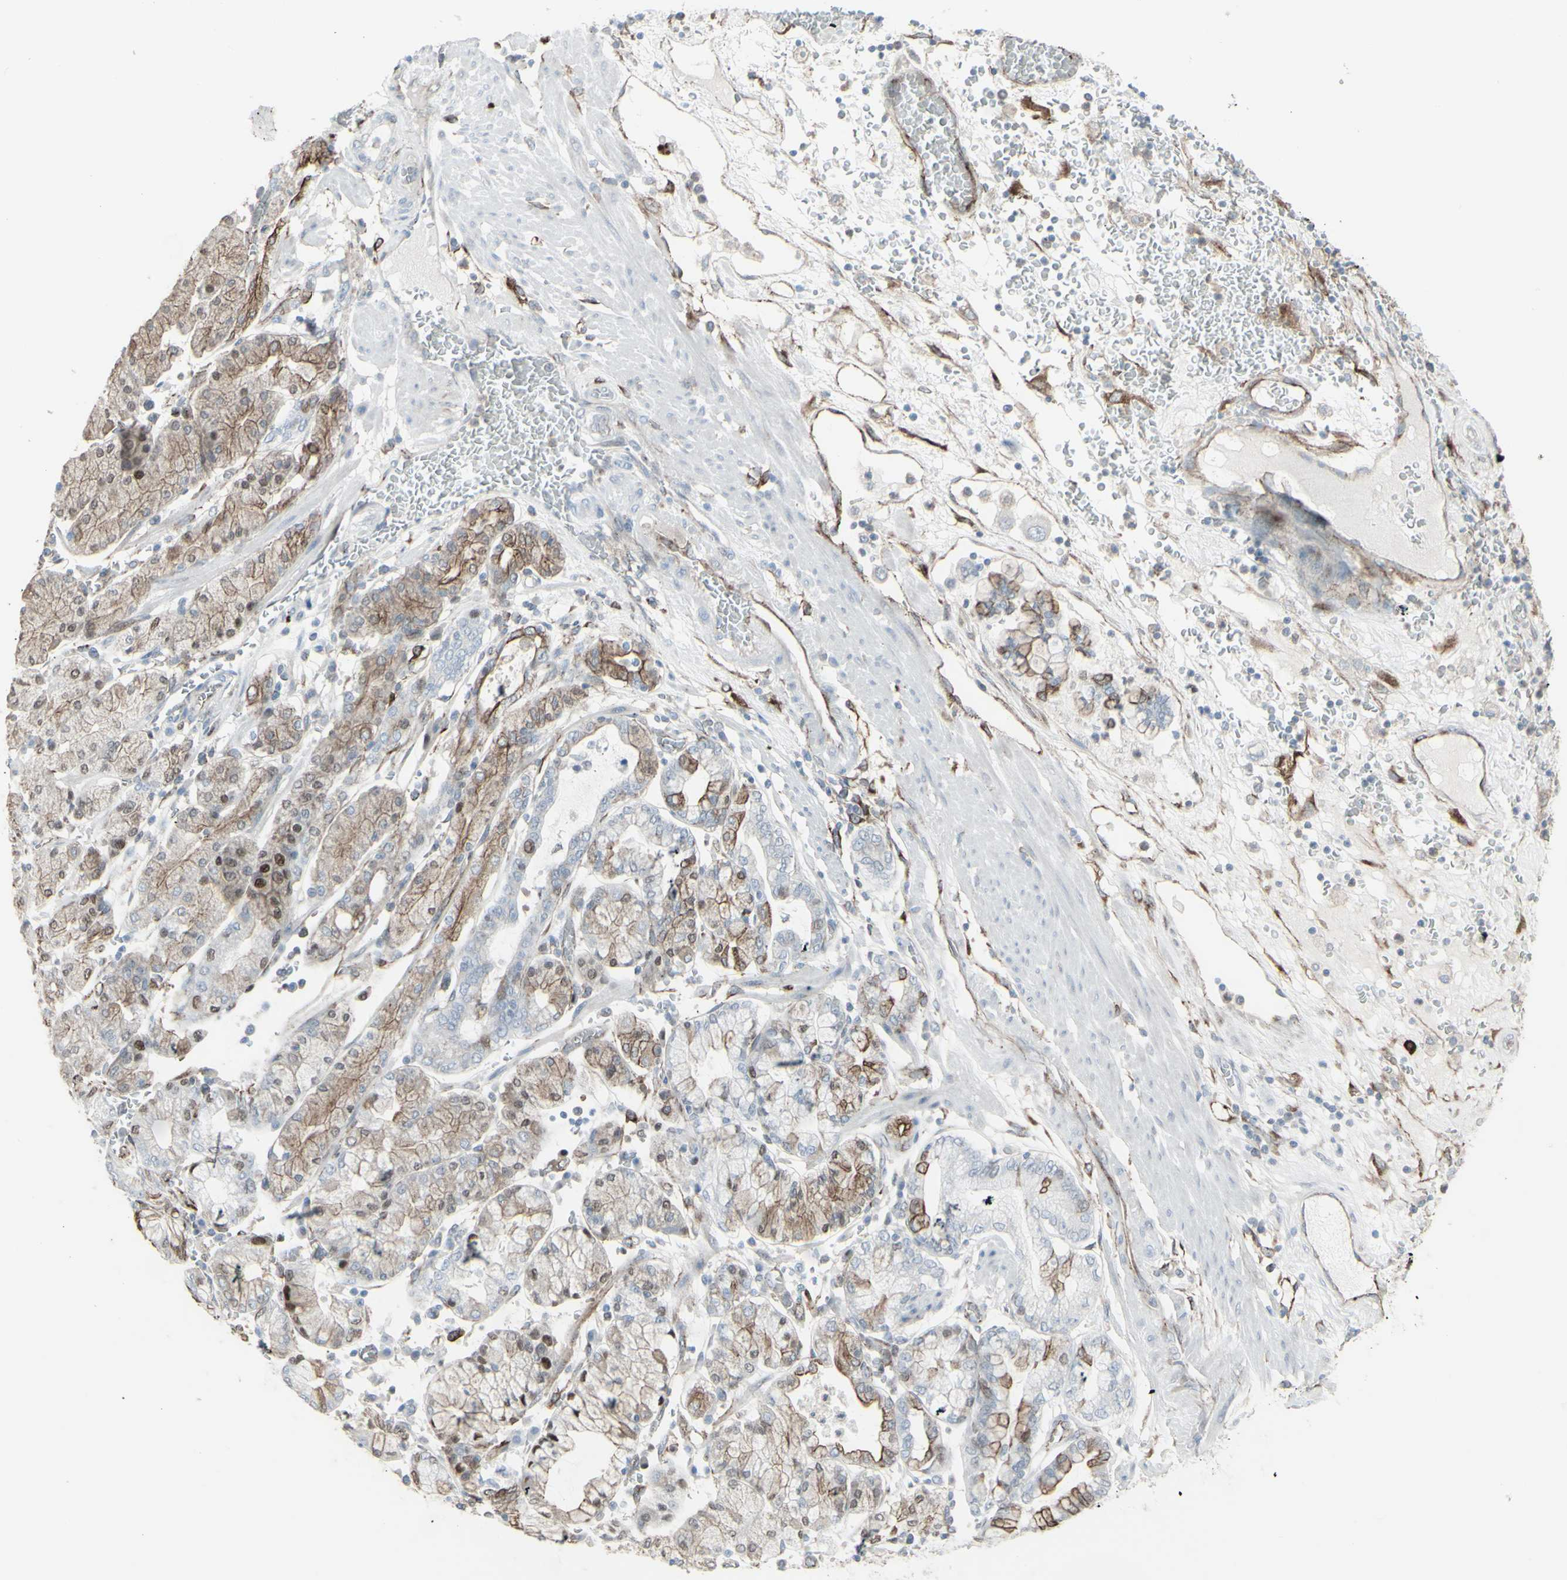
{"staining": {"intensity": "moderate", "quantity": "25%-75%", "location": "cytoplasmic/membranous,nuclear"}, "tissue": "stomach cancer", "cell_type": "Tumor cells", "image_type": "cancer", "snomed": [{"axis": "morphology", "description": "Normal tissue, NOS"}, {"axis": "morphology", "description": "Adenocarcinoma, NOS"}, {"axis": "topography", "description": "Stomach, upper"}, {"axis": "topography", "description": "Stomach"}], "caption": "Immunohistochemistry (IHC) of stomach adenocarcinoma reveals medium levels of moderate cytoplasmic/membranous and nuclear staining in approximately 25%-75% of tumor cells.", "gene": "GJA1", "patient": {"sex": "male", "age": 76}}